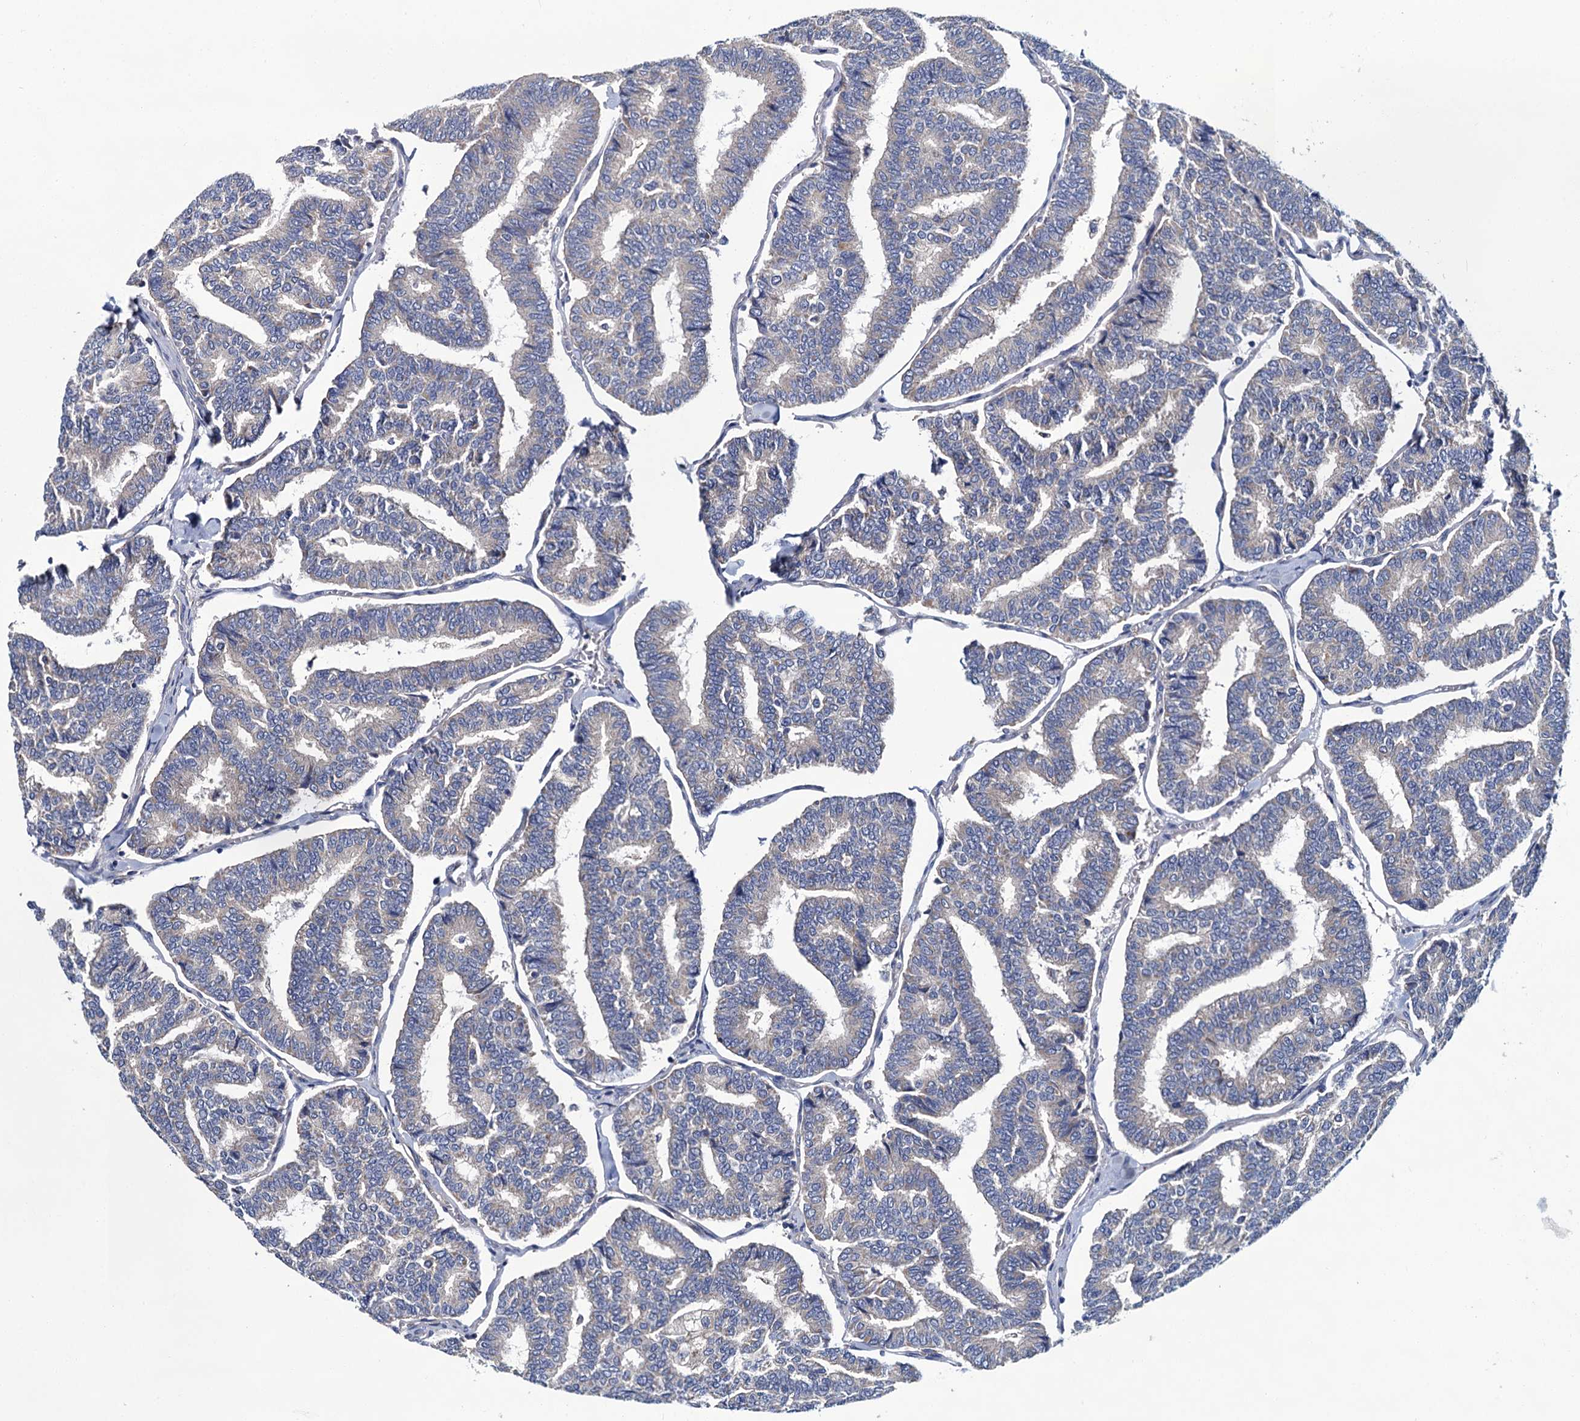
{"staining": {"intensity": "weak", "quantity": "<25%", "location": "cytoplasmic/membranous"}, "tissue": "thyroid cancer", "cell_type": "Tumor cells", "image_type": "cancer", "snomed": [{"axis": "morphology", "description": "Papillary adenocarcinoma, NOS"}, {"axis": "topography", "description": "Thyroid gland"}], "caption": "Tumor cells are negative for brown protein staining in thyroid cancer (papillary adenocarcinoma).", "gene": "CEP295", "patient": {"sex": "female", "age": 35}}